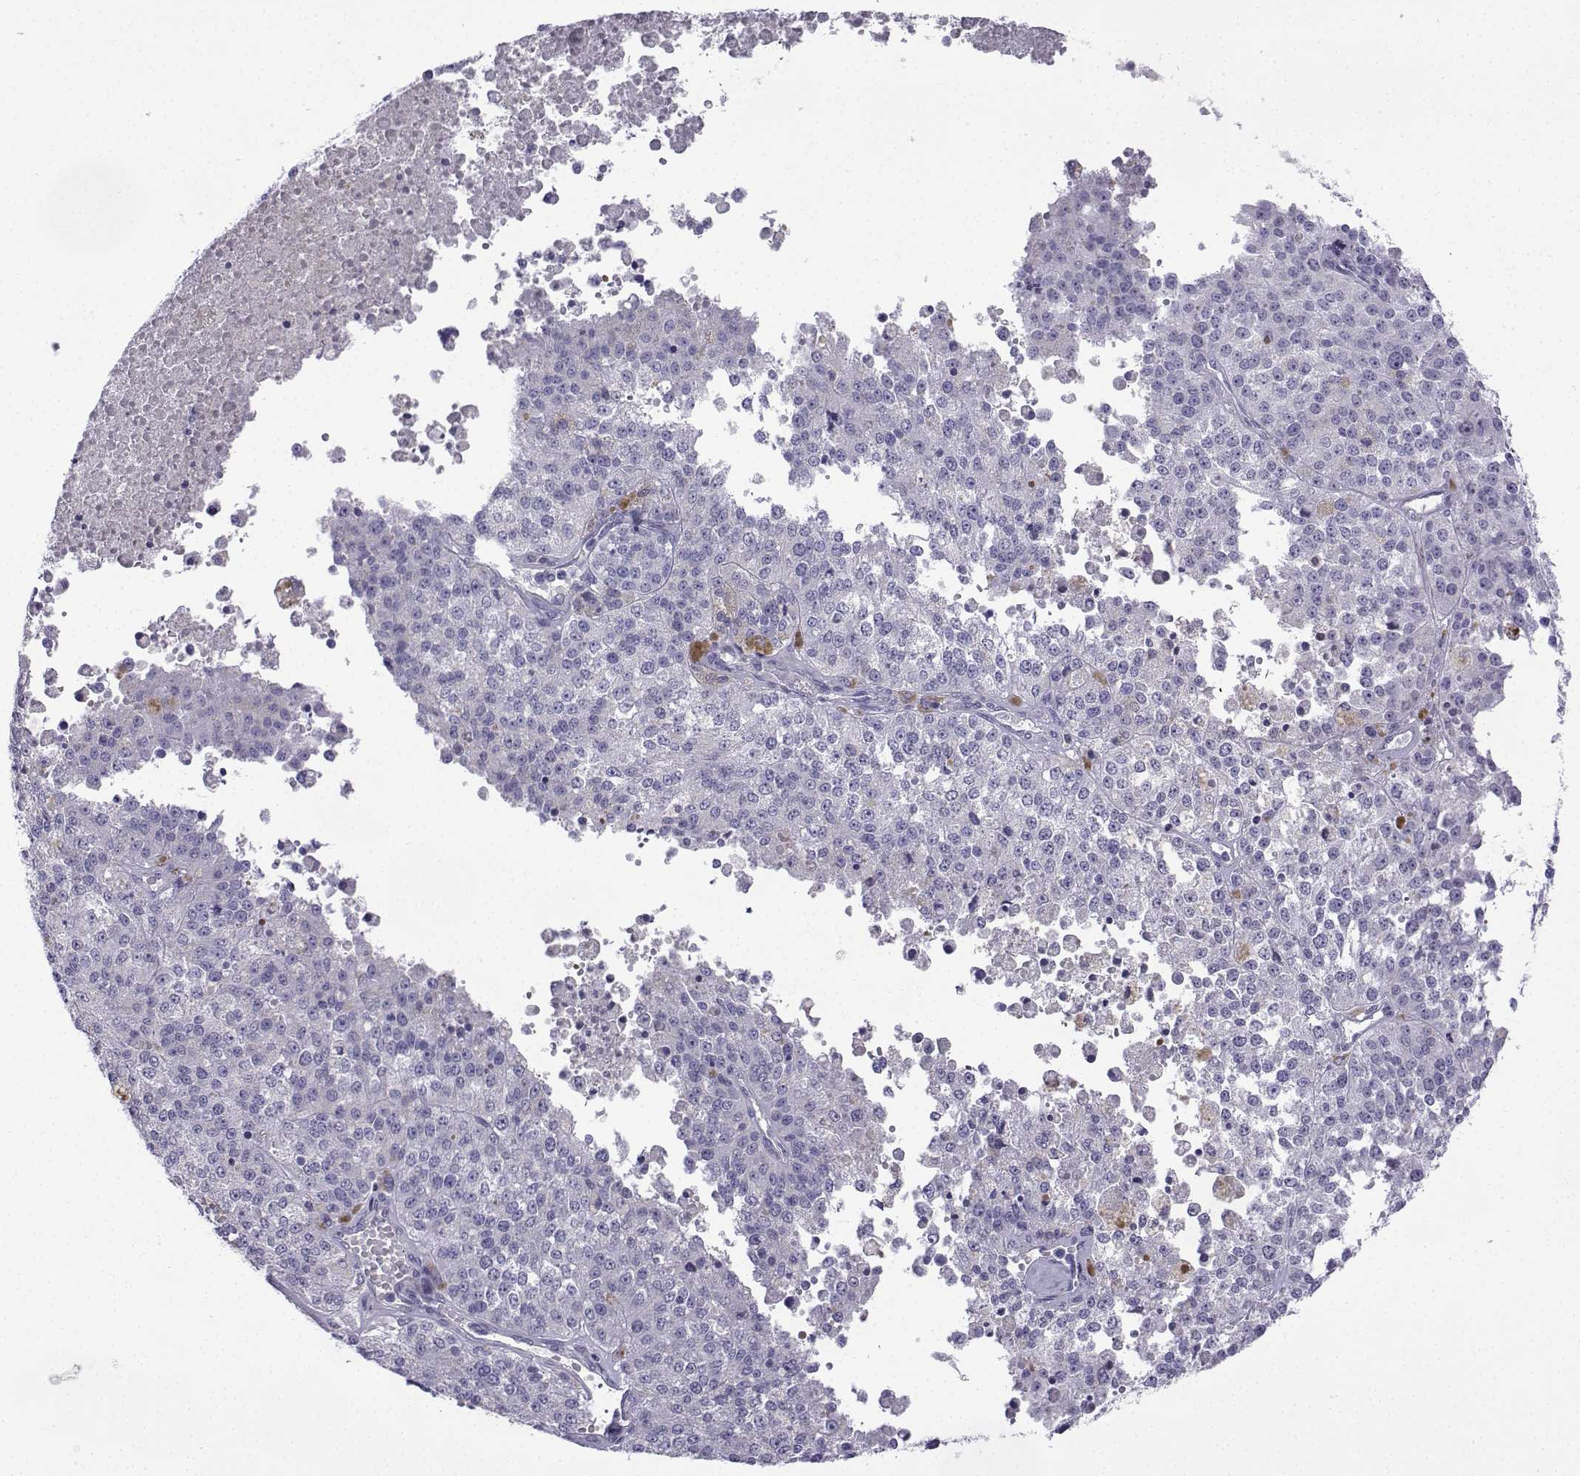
{"staining": {"intensity": "negative", "quantity": "none", "location": "none"}, "tissue": "melanoma", "cell_type": "Tumor cells", "image_type": "cancer", "snomed": [{"axis": "morphology", "description": "Malignant melanoma, Metastatic site"}, {"axis": "topography", "description": "Lymph node"}], "caption": "A photomicrograph of human malignant melanoma (metastatic site) is negative for staining in tumor cells.", "gene": "SPACA7", "patient": {"sex": "female", "age": 64}}